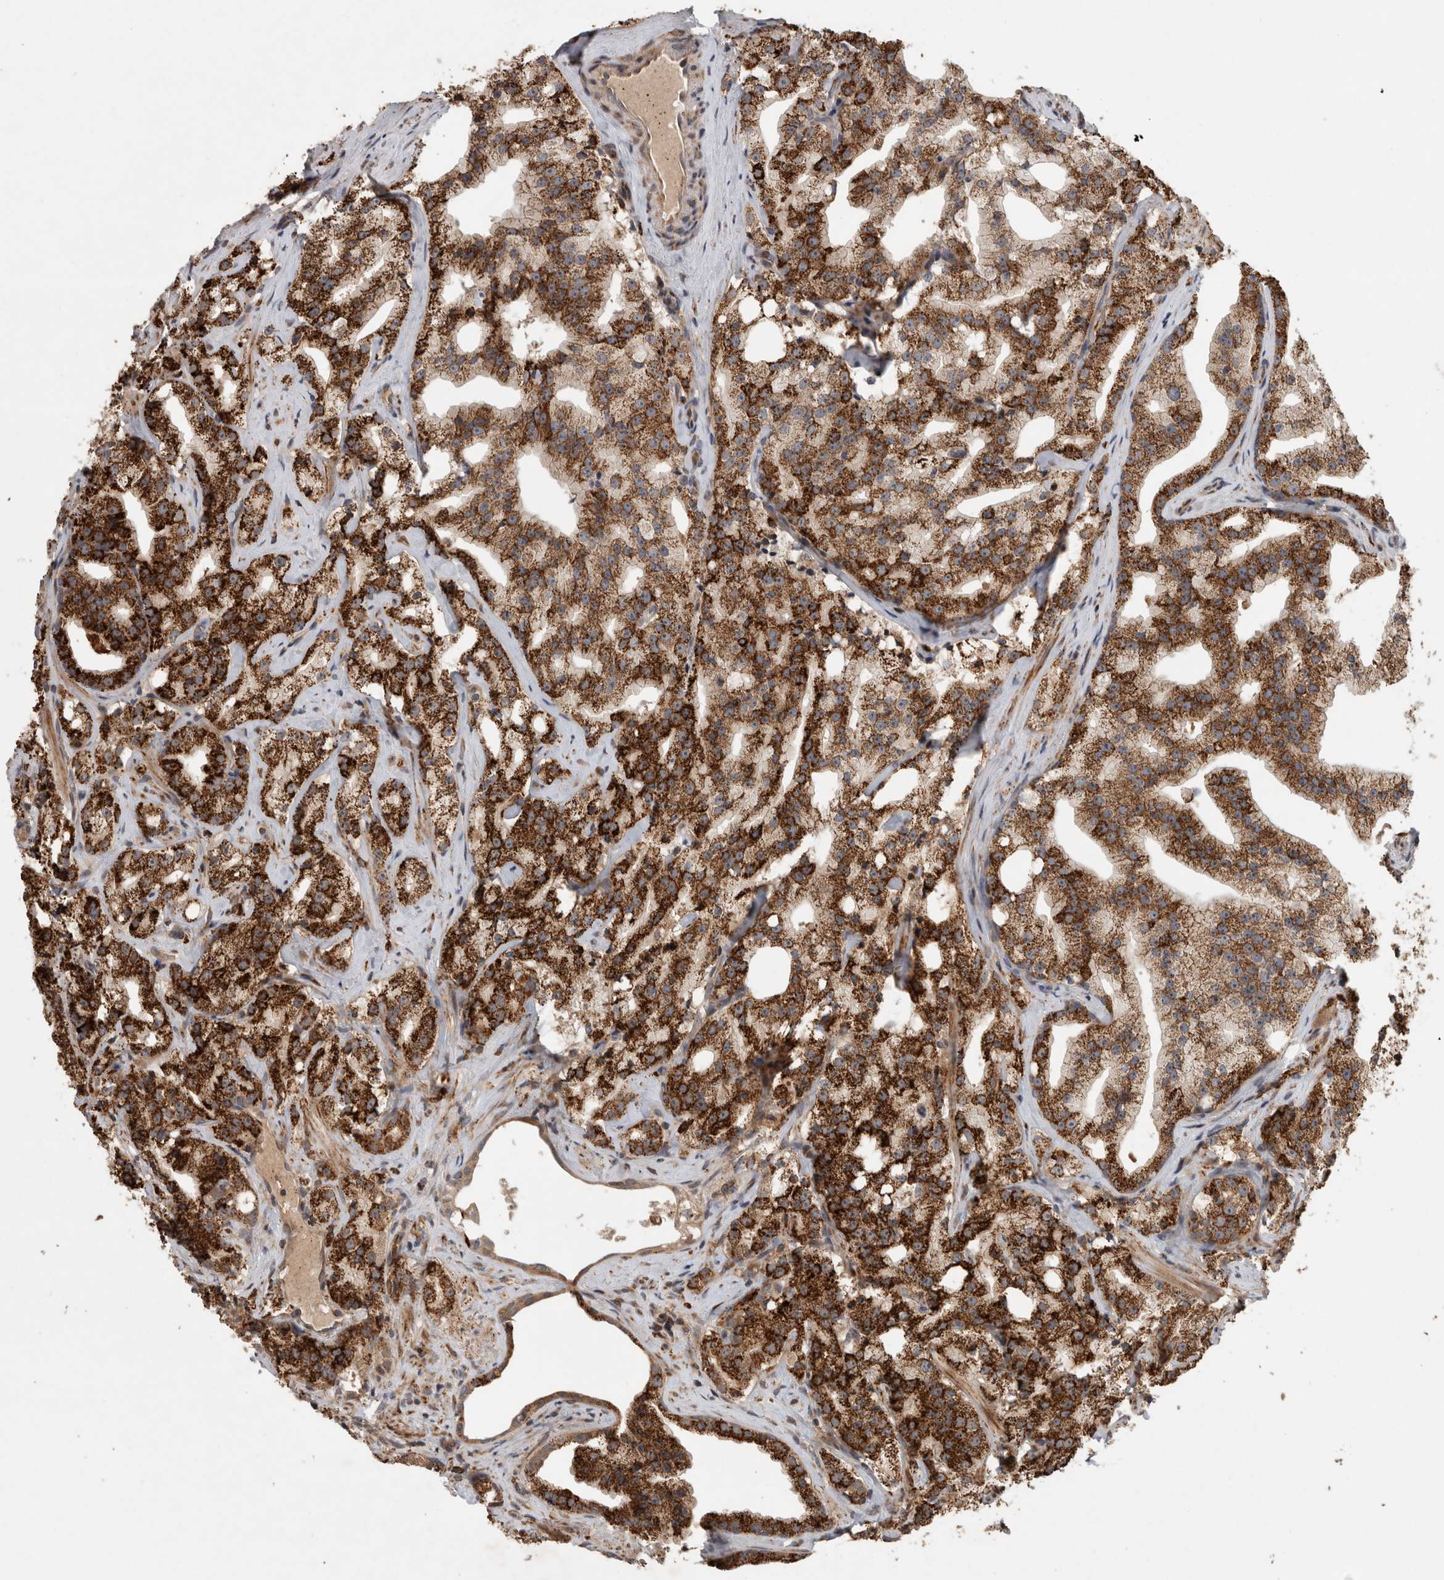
{"staining": {"intensity": "strong", "quantity": ">75%", "location": "cytoplasmic/membranous"}, "tissue": "prostate cancer", "cell_type": "Tumor cells", "image_type": "cancer", "snomed": [{"axis": "morphology", "description": "Adenocarcinoma, High grade"}, {"axis": "topography", "description": "Prostate"}], "caption": "Immunohistochemical staining of high-grade adenocarcinoma (prostate) demonstrates strong cytoplasmic/membranous protein staining in about >75% of tumor cells.", "gene": "SERAC1", "patient": {"sex": "male", "age": 64}}